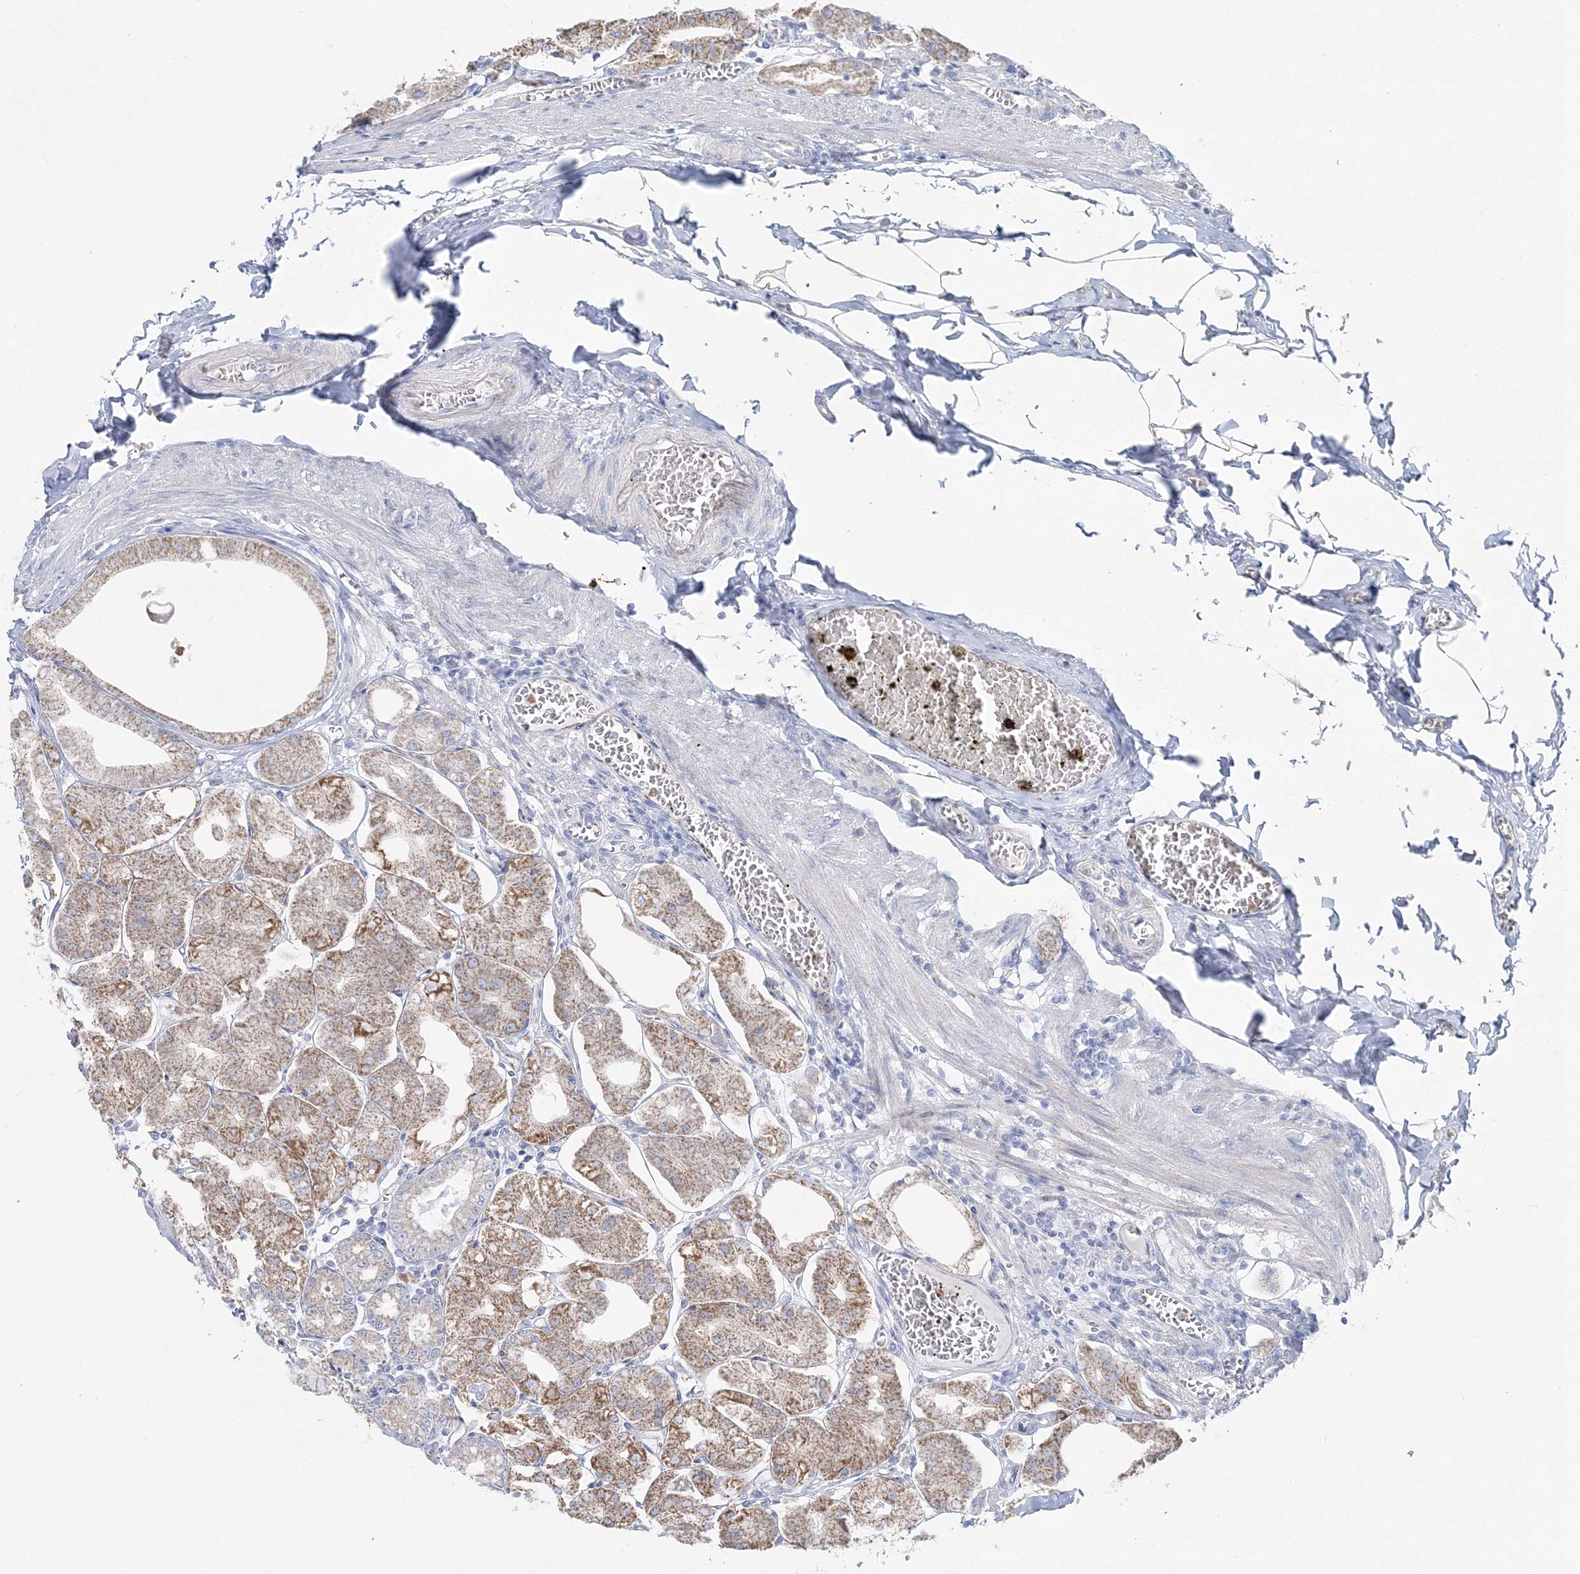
{"staining": {"intensity": "moderate", "quantity": ">75%", "location": "cytoplasmic/membranous"}, "tissue": "stomach", "cell_type": "Glandular cells", "image_type": "normal", "snomed": [{"axis": "morphology", "description": "Normal tissue, NOS"}, {"axis": "topography", "description": "Stomach, lower"}], "caption": "The histopathology image exhibits immunohistochemical staining of benign stomach. There is moderate cytoplasmic/membranous positivity is present in about >75% of glandular cells. Nuclei are stained in blue.", "gene": "HIBCH", "patient": {"sex": "male", "age": 71}}